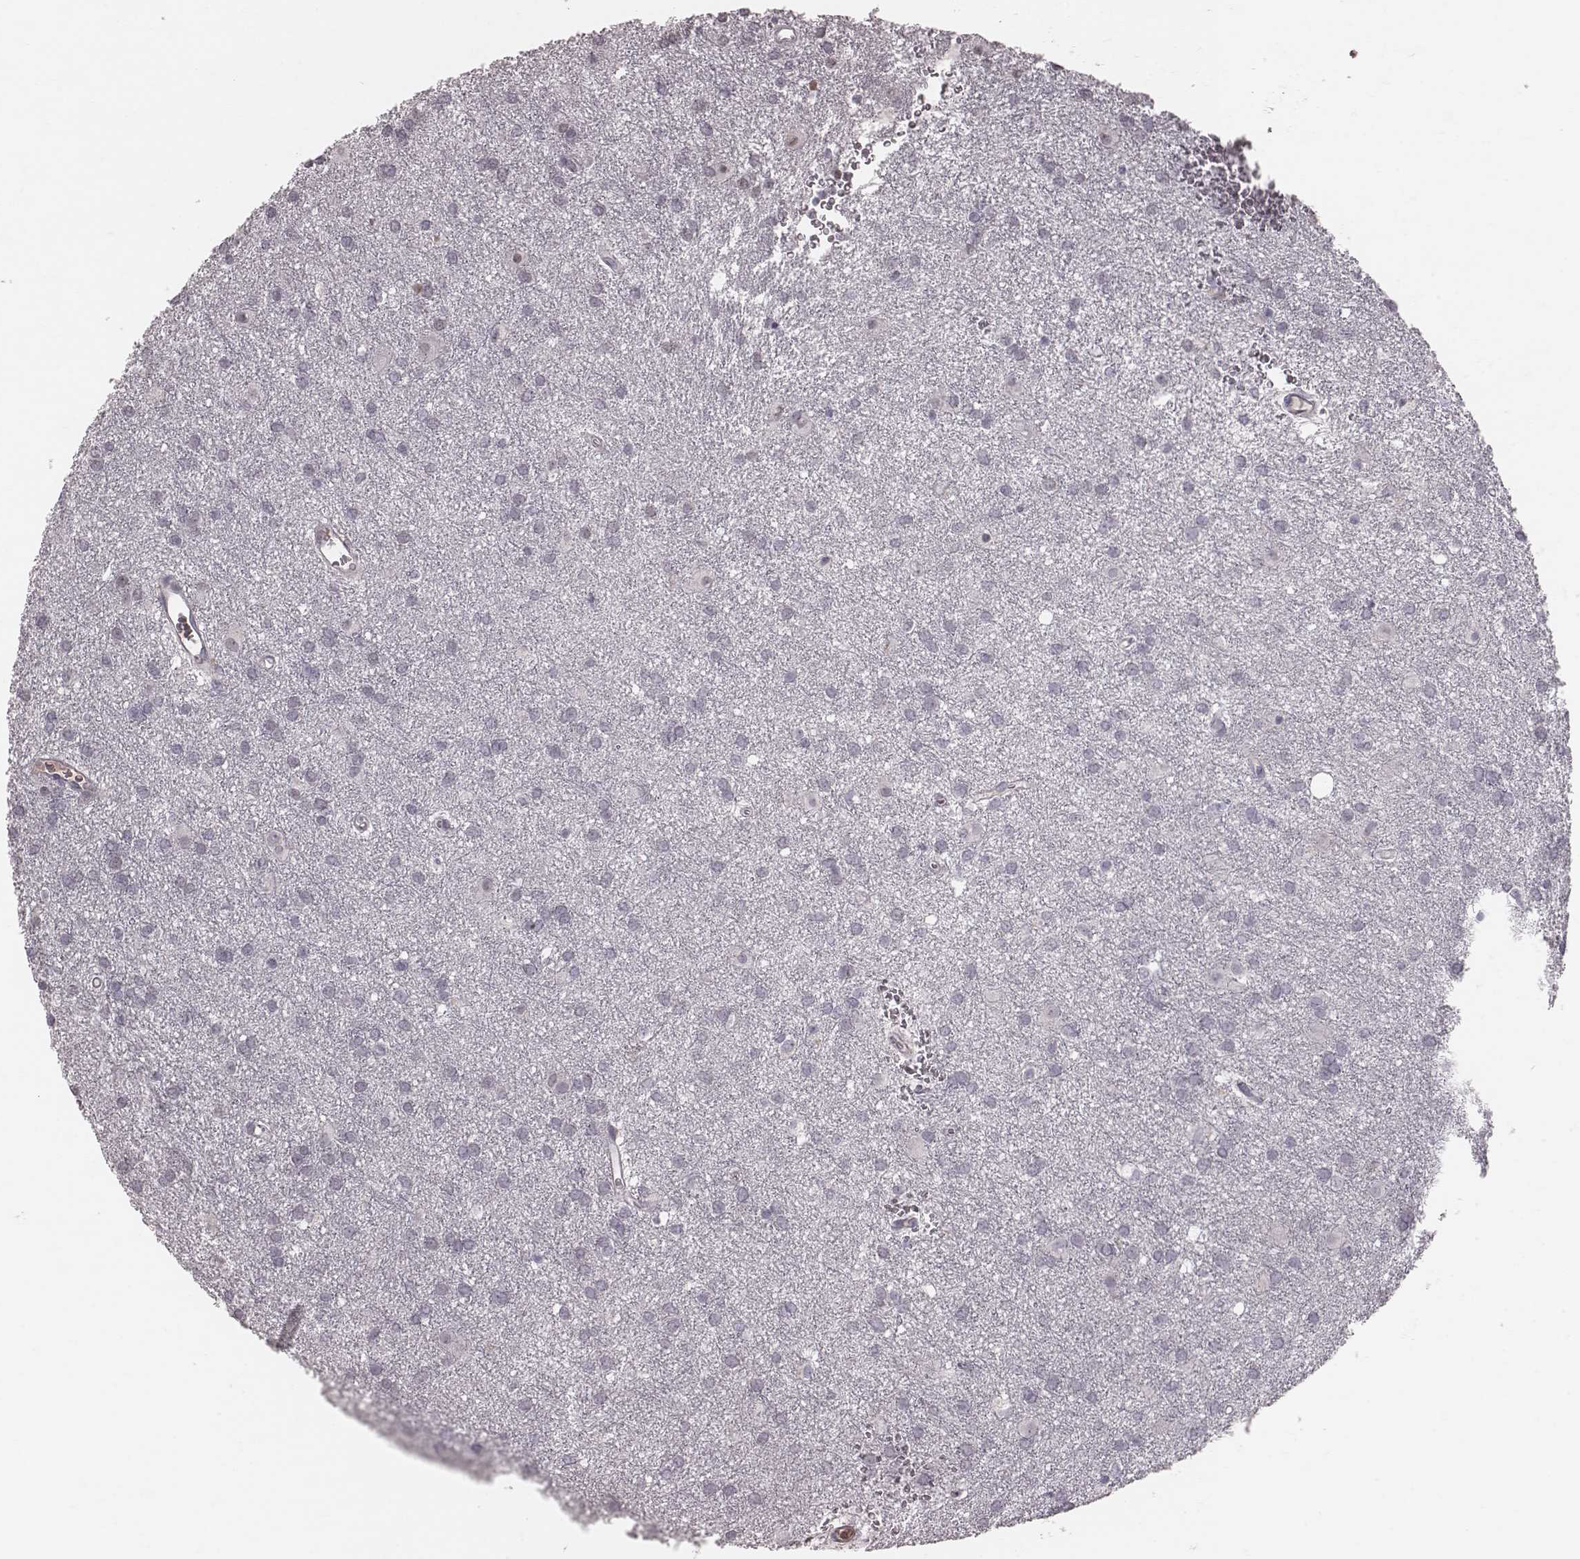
{"staining": {"intensity": "negative", "quantity": "none", "location": "none"}, "tissue": "glioma", "cell_type": "Tumor cells", "image_type": "cancer", "snomed": [{"axis": "morphology", "description": "Glioma, malignant, Low grade"}, {"axis": "topography", "description": "Brain"}], "caption": "IHC histopathology image of neoplastic tissue: glioma stained with DAB displays no significant protein staining in tumor cells.", "gene": "CFTR", "patient": {"sex": "male", "age": 58}}